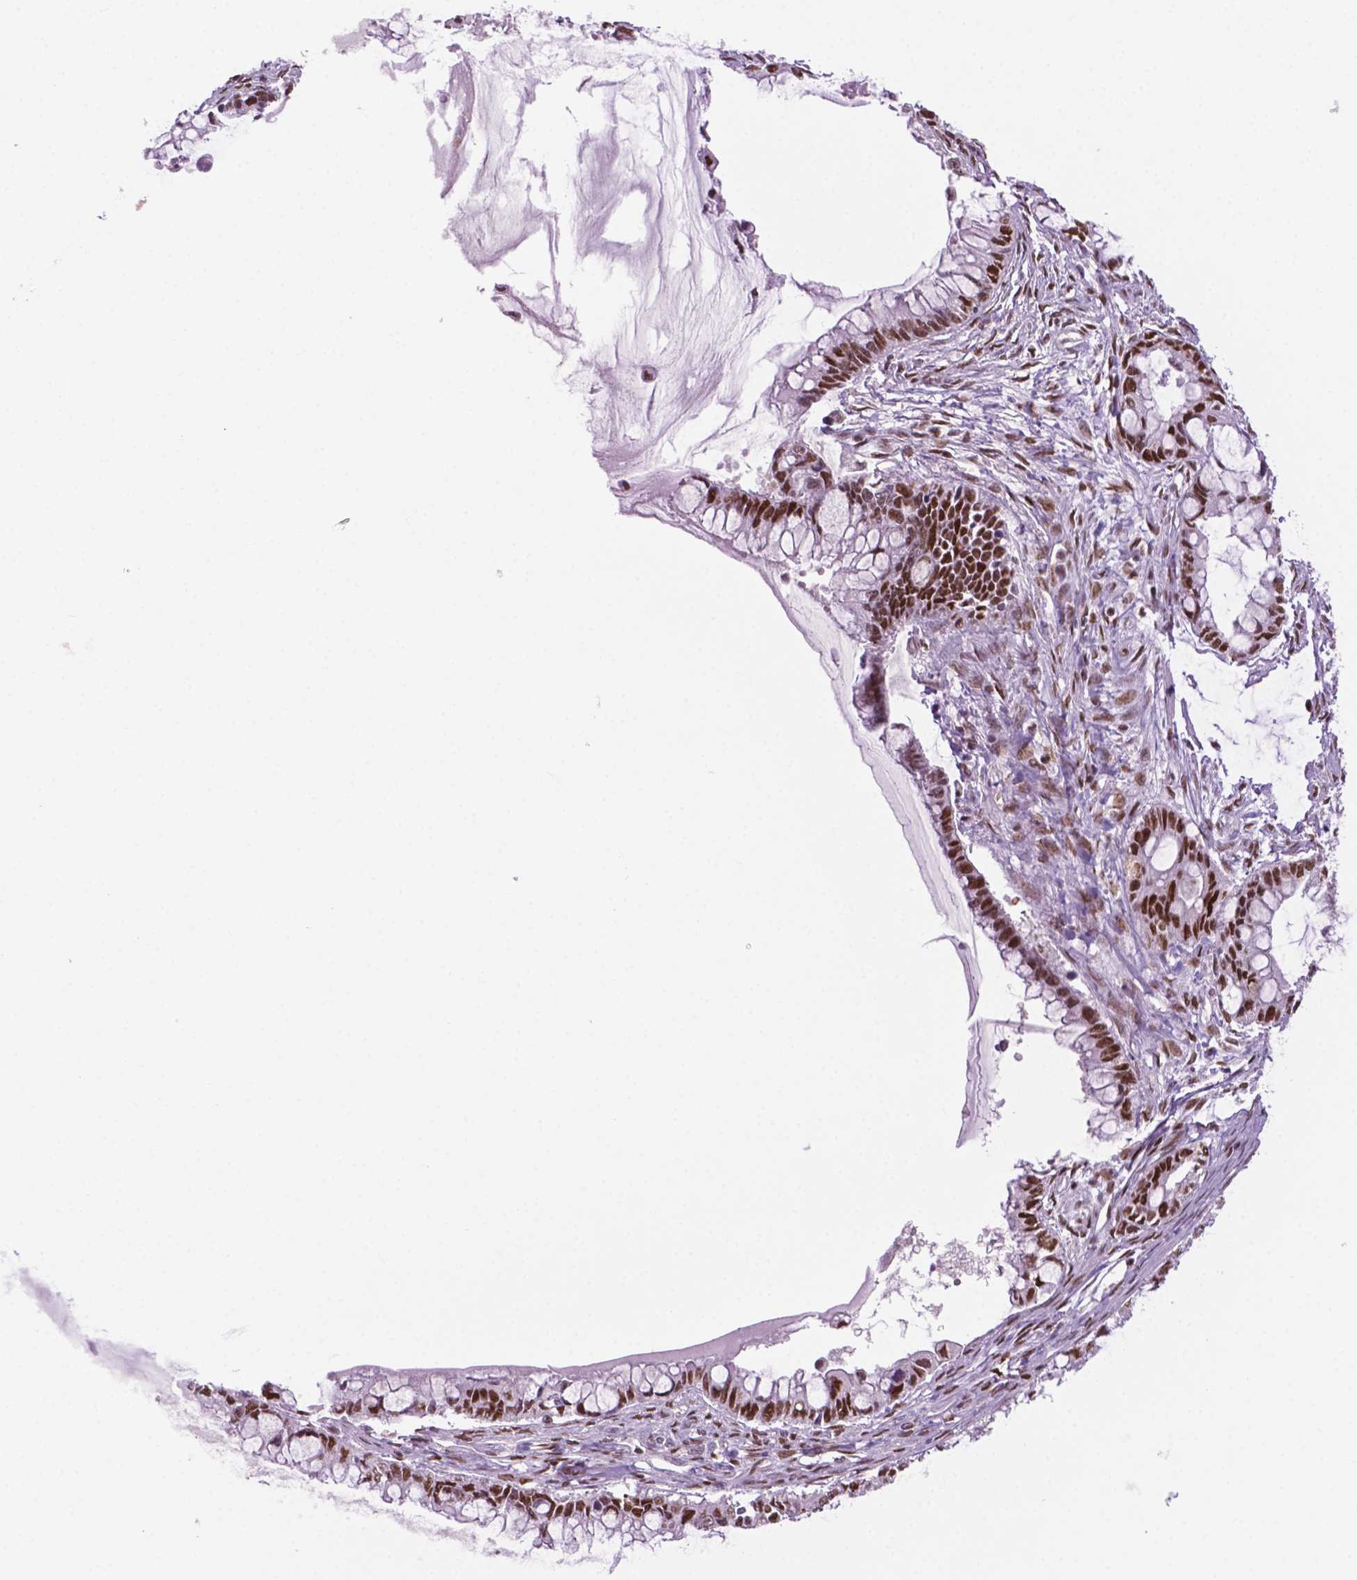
{"staining": {"intensity": "moderate", "quantity": "25%-75%", "location": "nuclear"}, "tissue": "ovarian cancer", "cell_type": "Tumor cells", "image_type": "cancer", "snomed": [{"axis": "morphology", "description": "Cystadenocarcinoma, mucinous, NOS"}, {"axis": "topography", "description": "Ovary"}], "caption": "A micrograph showing moderate nuclear staining in approximately 25%-75% of tumor cells in mucinous cystadenocarcinoma (ovarian), as visualized by brown immunohistochemical staining.", "gene": "MLH1", "patient": {"sex": "female", "age": 63}}